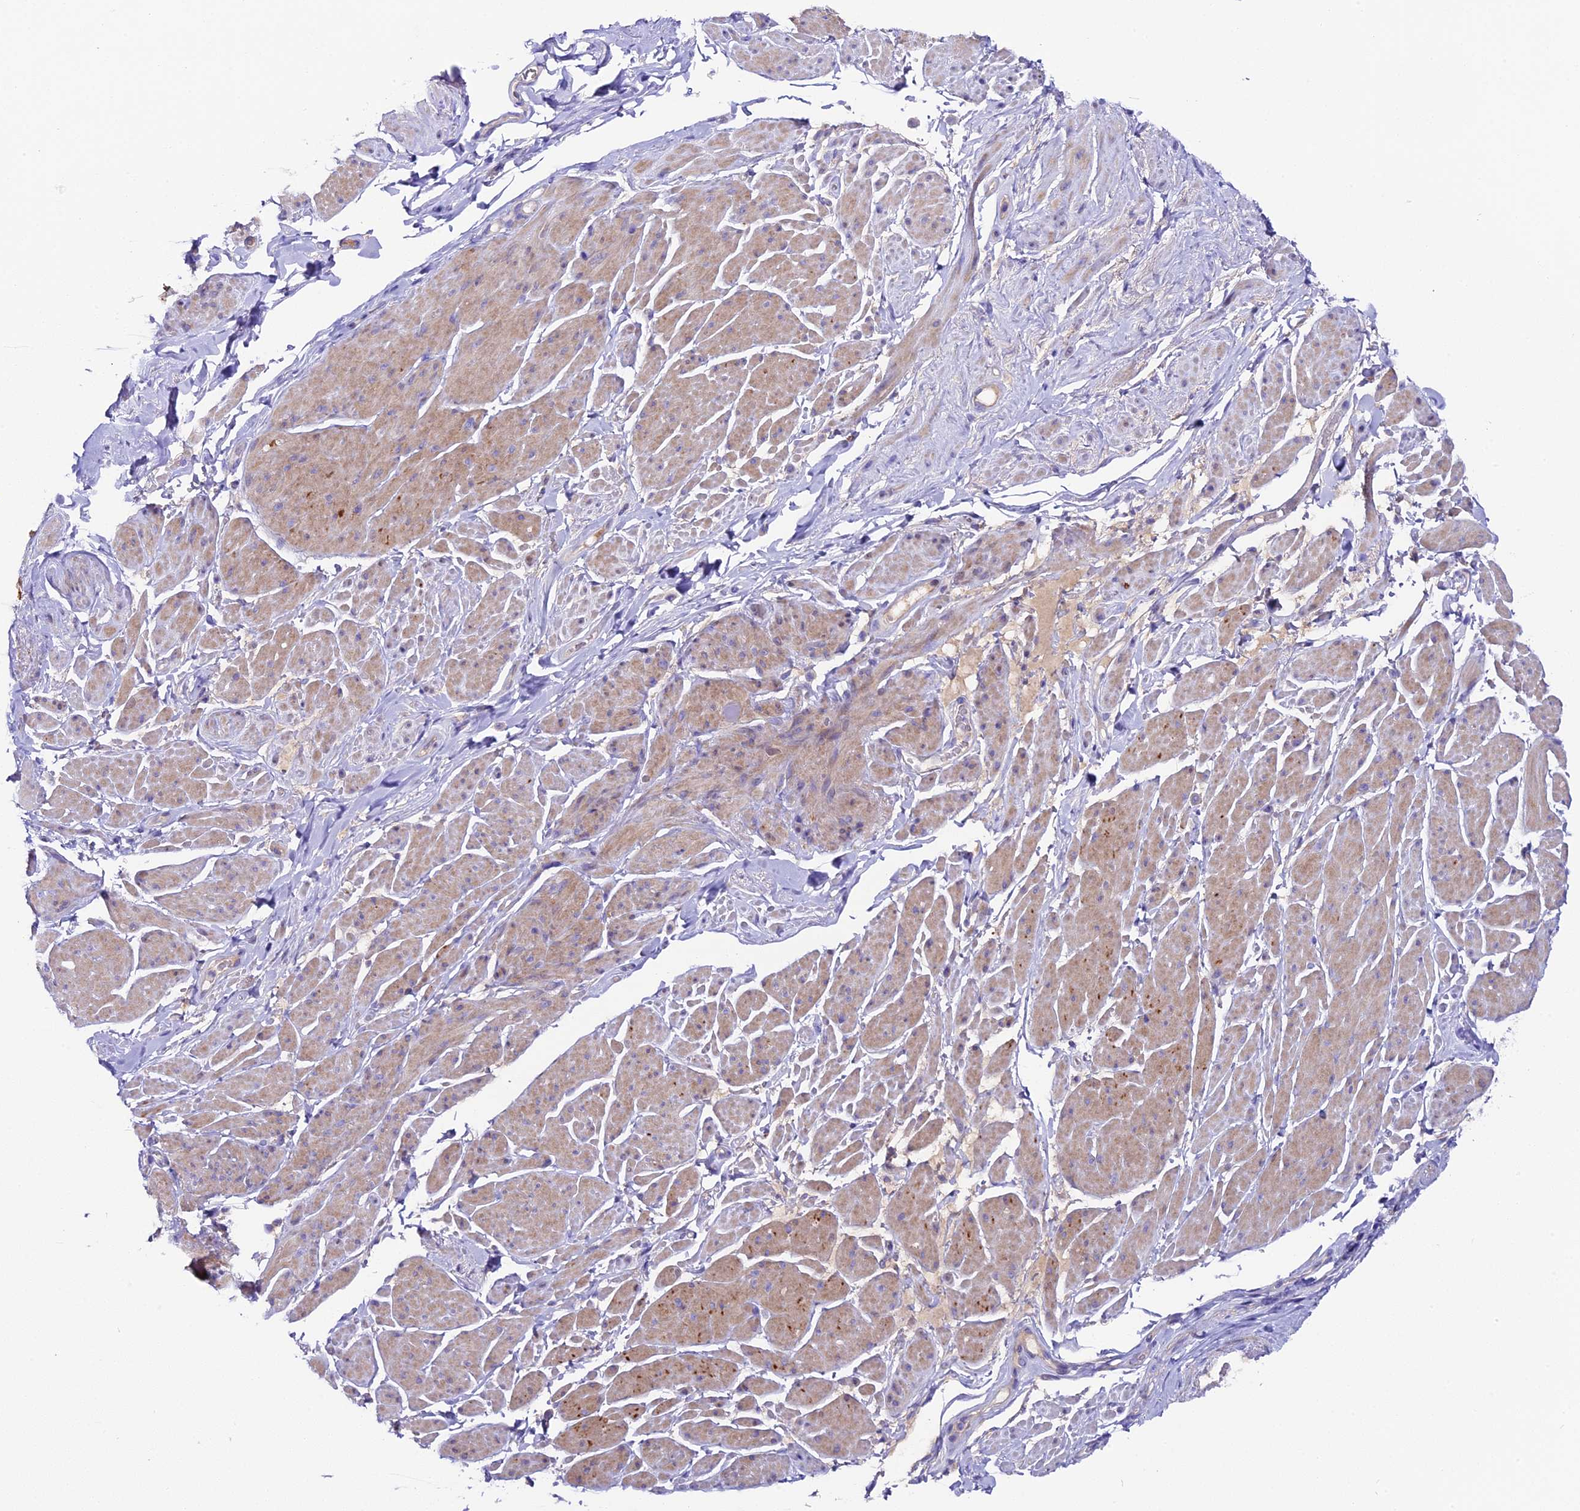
{"staining": {"intensity": "weak", "quantity": "25%-75%", "location": "cytoplasmic/membranous"}, "tissue": "smooth muscle", "cell_type": "Smooth muscle cells", "image_type": "normal", "snomed": [{"axis": "morphology", "description": "Normal tissue, NOS"}, {"axis": "topography", "description": "Smooth muscle"}, {"axis": "topography", "description": "Peripheral nerve tissue"}], "caption": "A low amount of weak cytoplasmic/membranous staining is appreciated in about 25%-75% of smooth muscle cells in unremarkable smooth muscle.", "gene": "PIGU", "patient": {"sex": "male", "age": 69}}